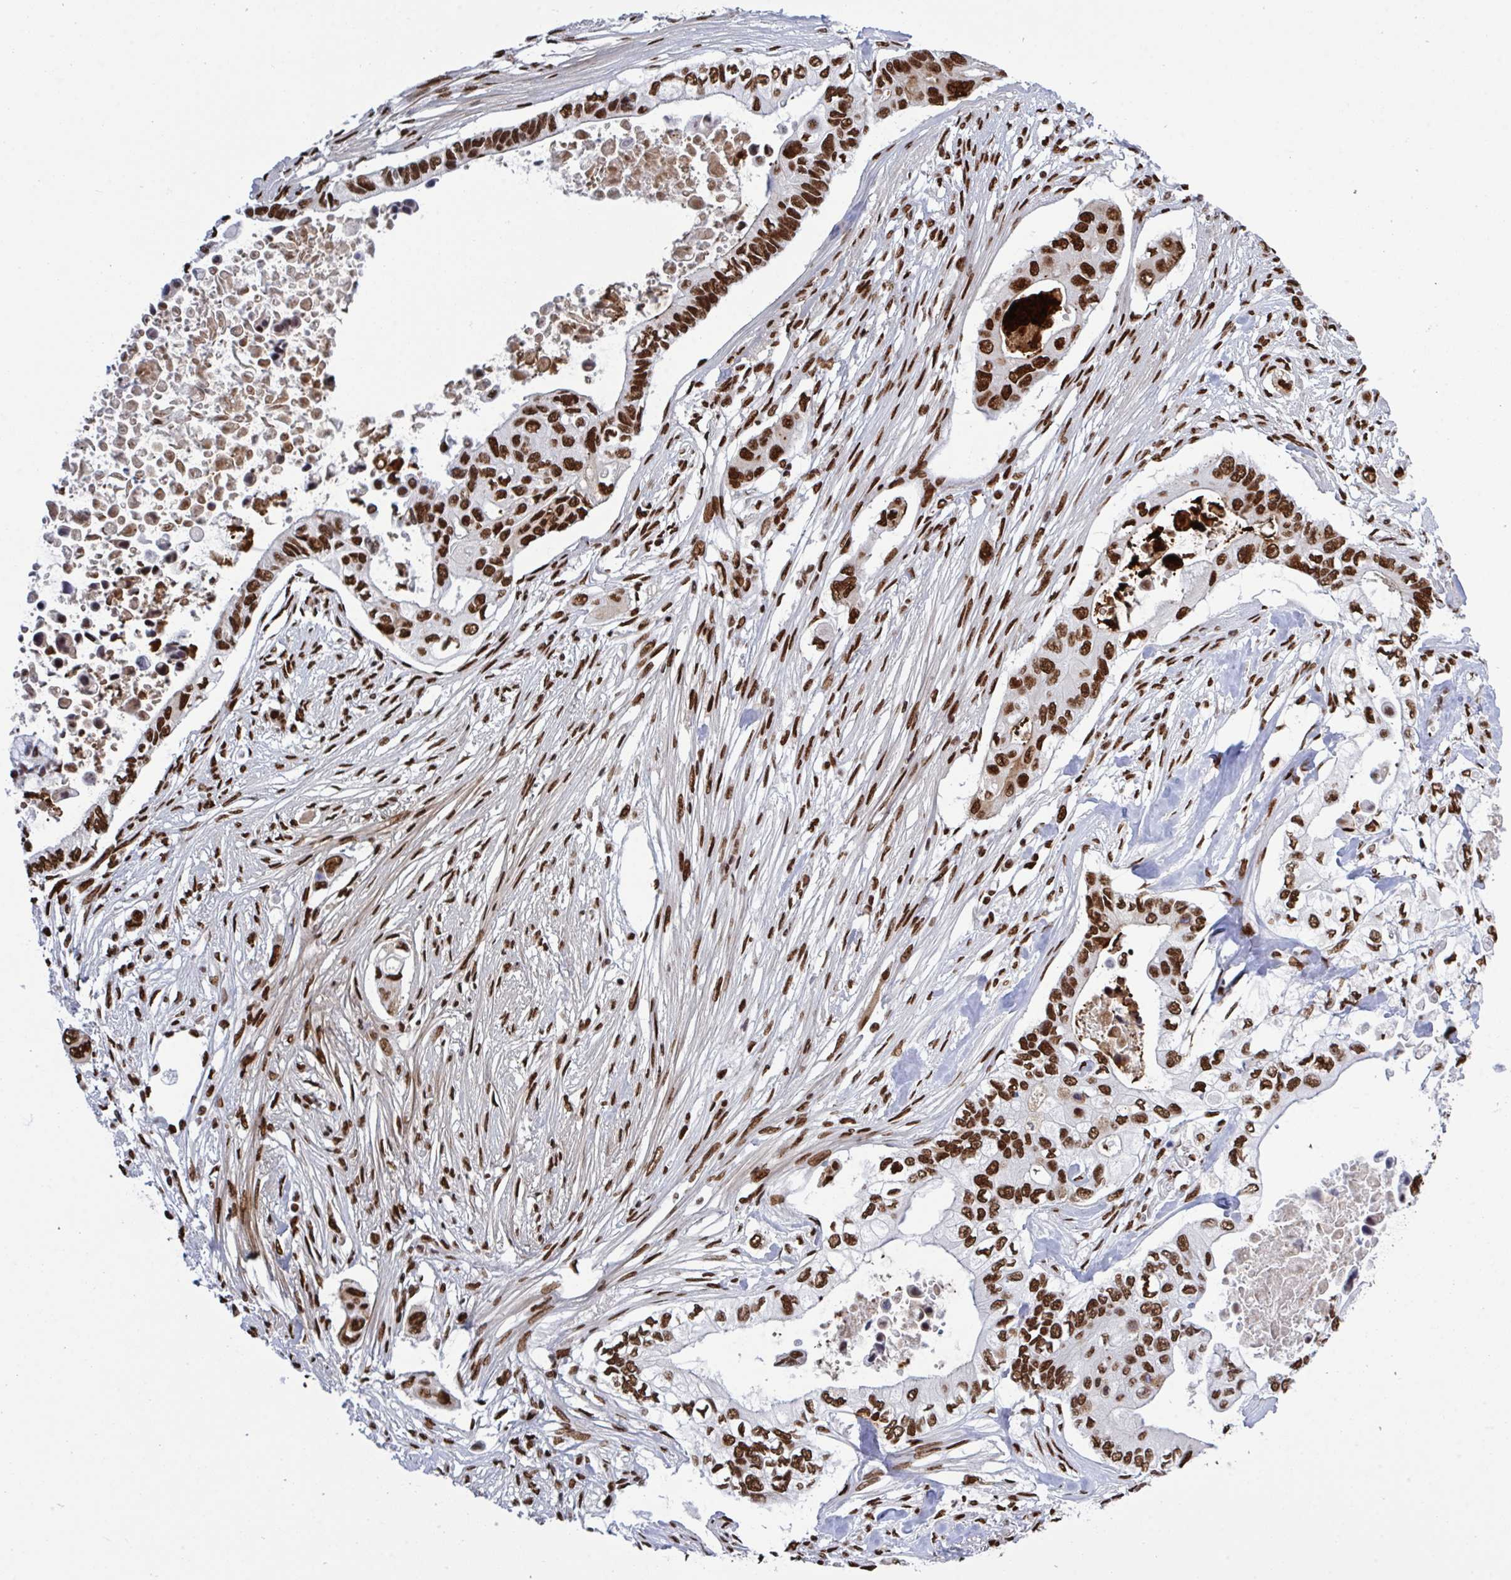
{"staining": {"intensity": "strong", "quantity": ">75%", "location": "nuclear"}, "tissue": "pancreatic cancer", "cell_type": "Tumor cells", "image_type": "cancer", "snomed": [{"axis": "morphology", "description": "Adenocarcinoma, NOS"}, {"axis": "topography", "description": "Pancreas"}], "caption": "High-power microscopy captured an immunohistochemistry (IHC) micrograph of pancreatic adenocarcinoma, revealing strong nuclear staining in about >75% of tumor cells.", "gene": "ZNF607", "patient": {"sex": "female", "age": 63}}